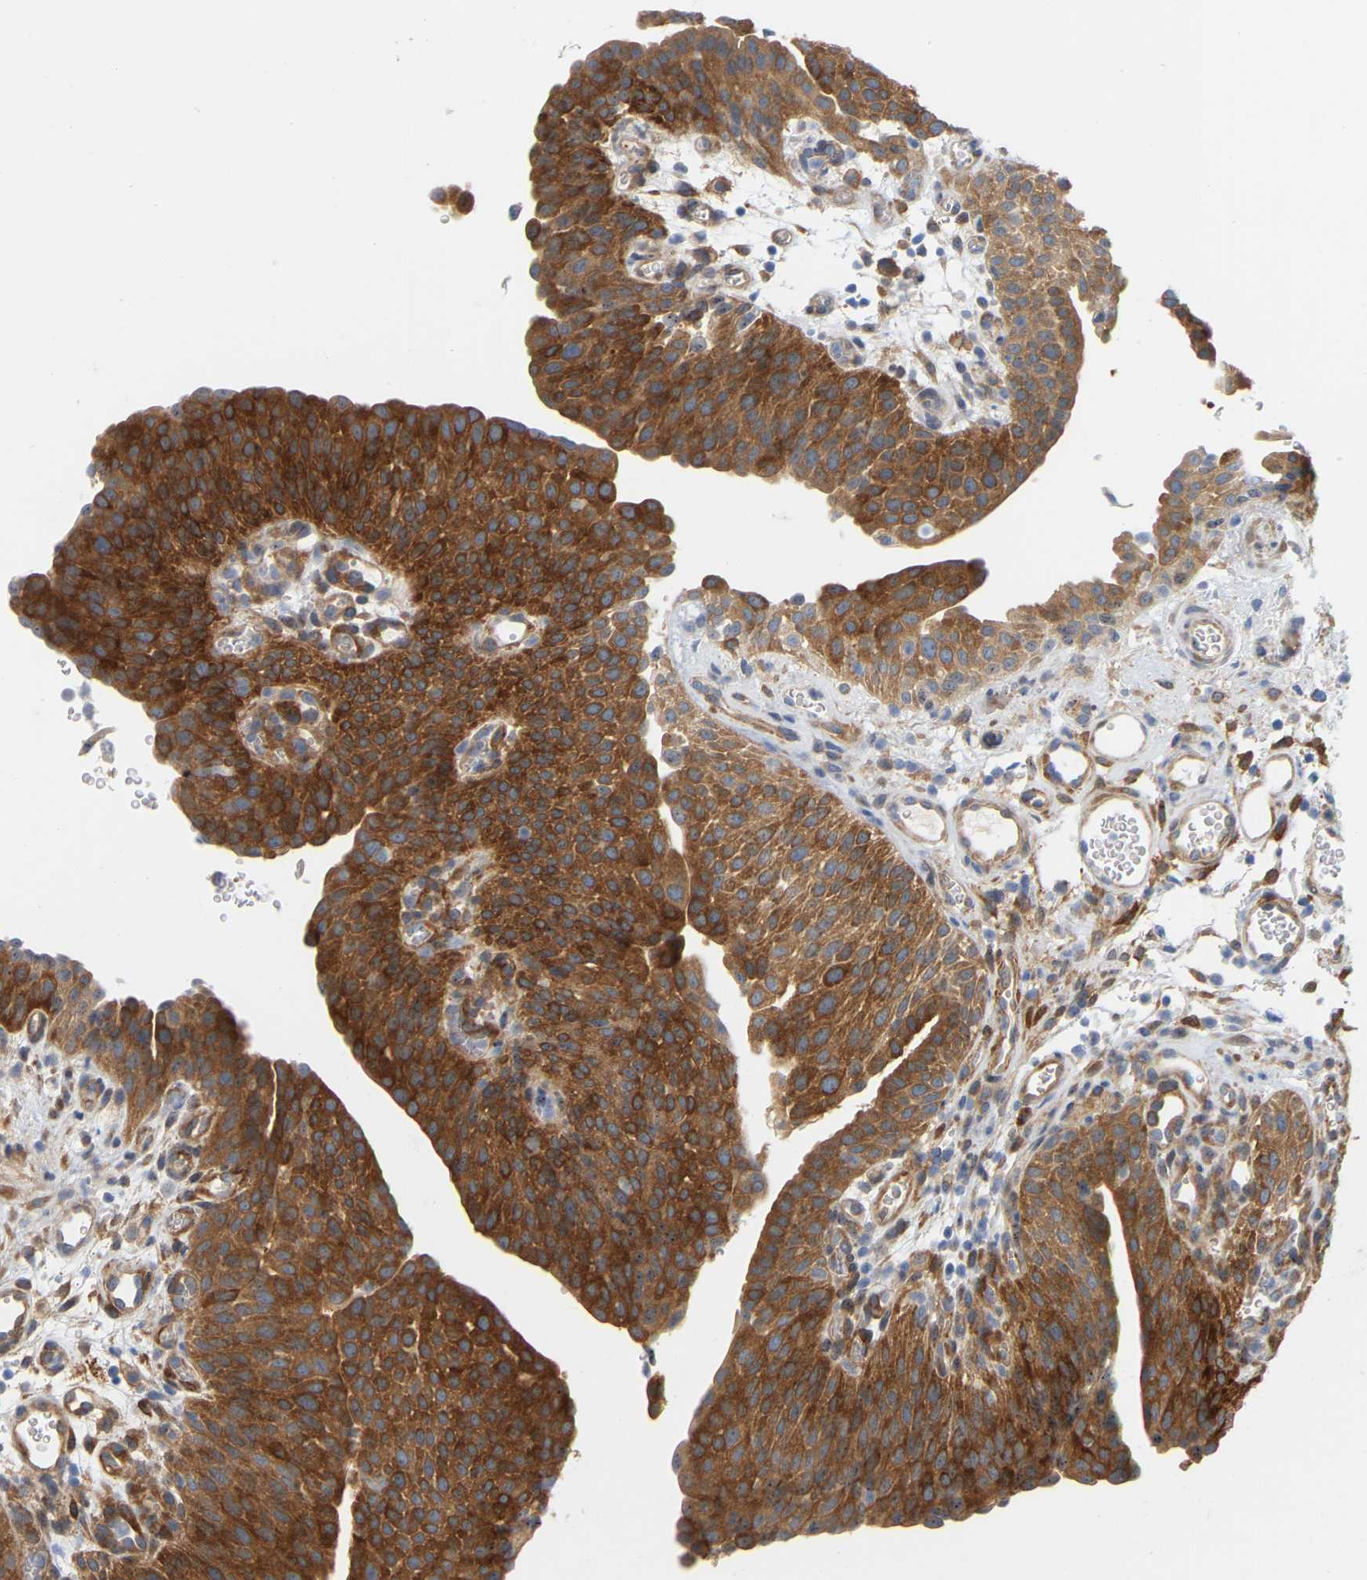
{"staining": {"intensity": "strong", "quantity": ">75%", "location": "cytoplasmic/membranous"}, "tissue": "urothelial cancer", "cell_type": "Tumor cells", "image_type": "cancer", "snomed": [{"axis": "morphology", "description": "Urothelial carcinoma, Low grade"}, {"axis": "morphology", "description": "Urothelial carcinoma, High grade"}, {"axis": "topography", "description": "Urinary bladder"}], "caption": "There is high levels of strong cytoplasmic/membranous expression in tumor cells of low-grade urothelial carcinoma, as demonstrated by immunohistochemical staining (brown color).", "gene": "RAPH1", "patient": {"sex": "male", "age": 35}}